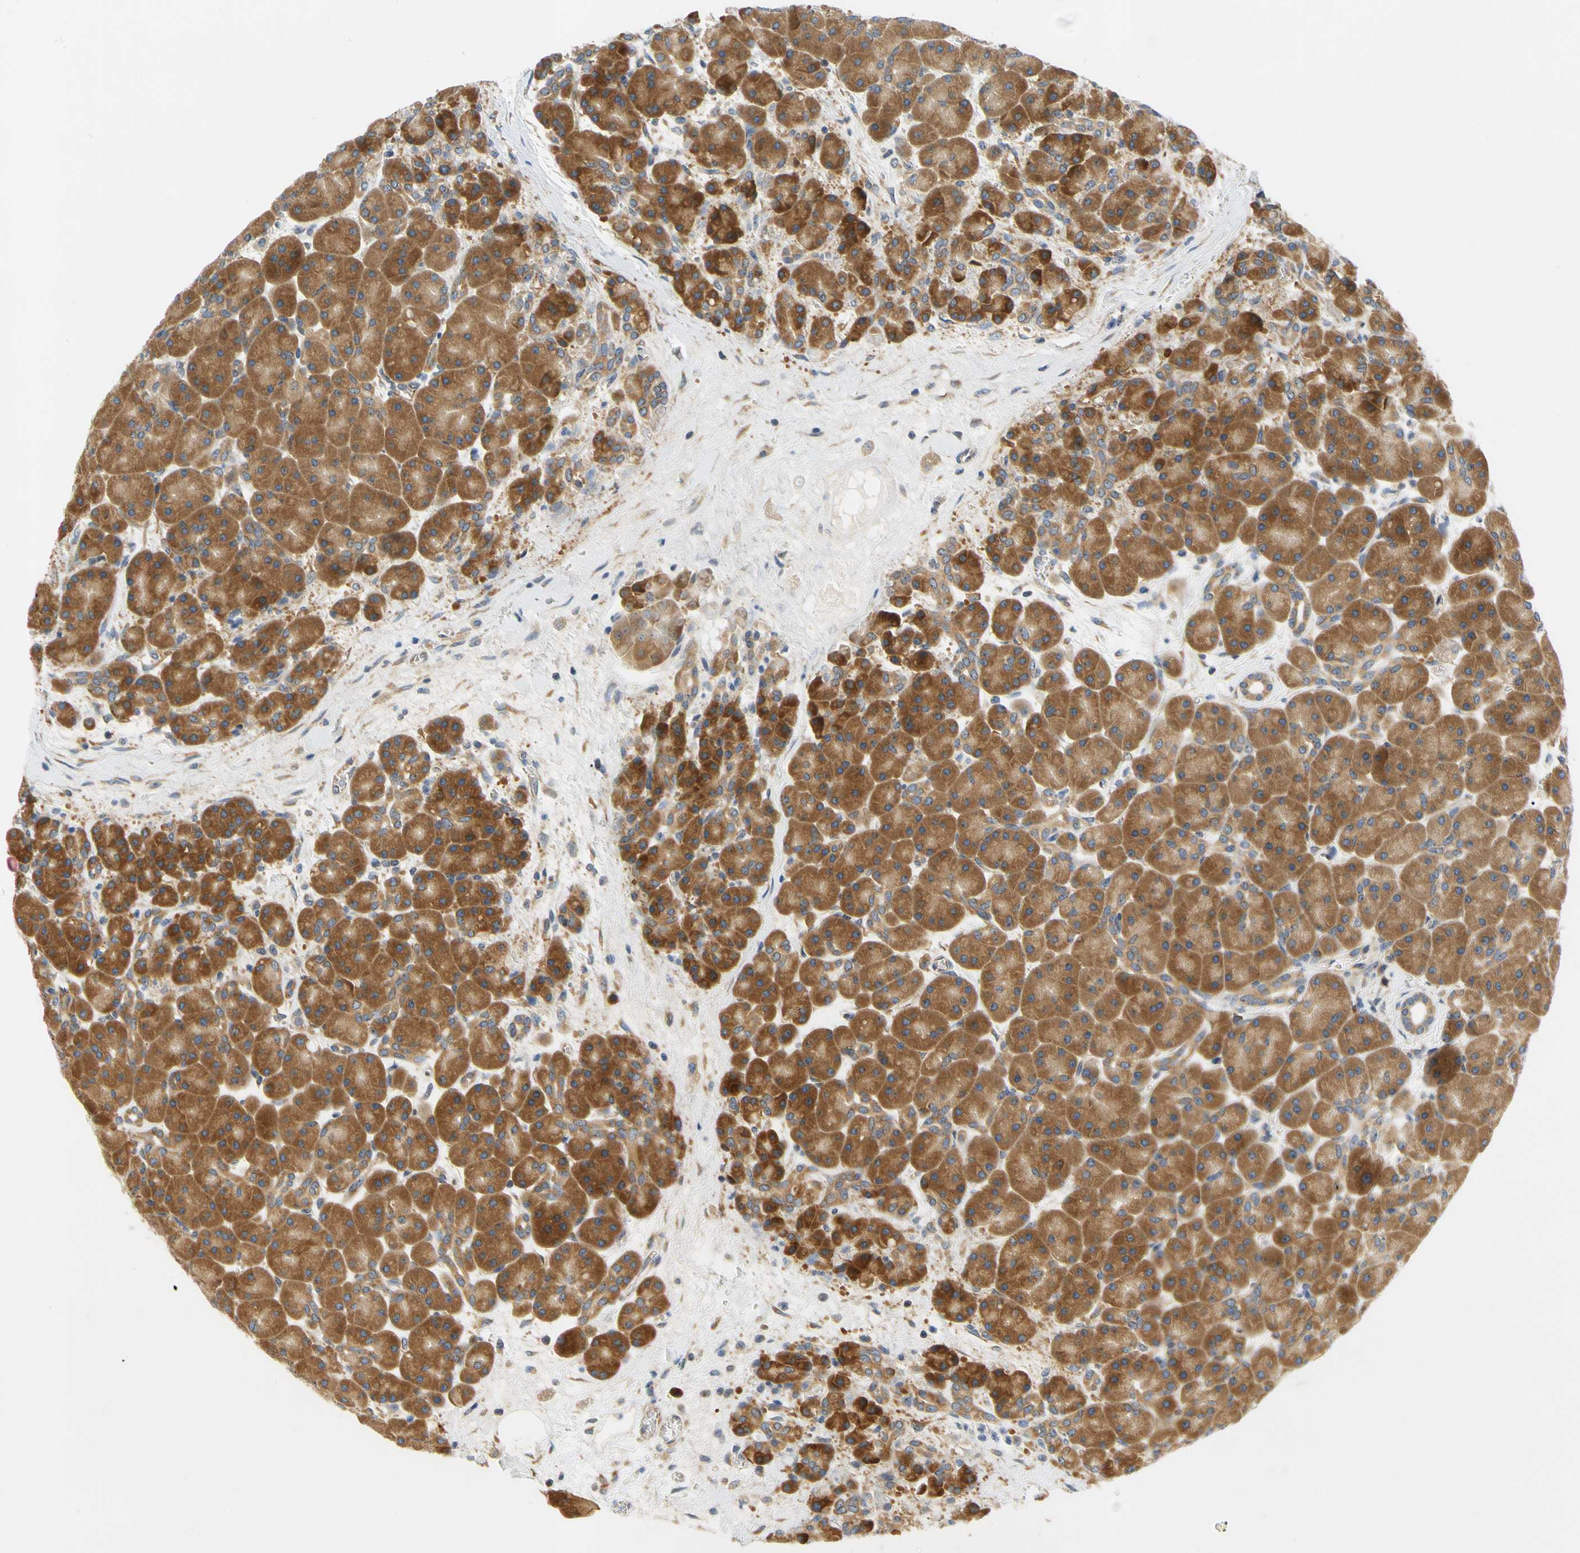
{"staining": {"intensity": "moderate", "quantity": ">75%", "location": "cytoplasmic/membranous"}, "tissue": "pancreas", "cell_type": "Exocrine glandular cells", "image_type": "normal", "snomed": [{"axis": "morphology", "description": "Normal tissue, NOS"}, {"axis": "topography", "description": "Pancreas"}], "caption": "IHC of normal pancreas shows medium levels of moderate cytoplasmic/membranous staining in approximately >75% of exocrine glandular cells. (Brightfield microscopy of DAB IHC at high magnification).", "gene": "LRRC47", "patient": {"sex": "male", "age": 66}}